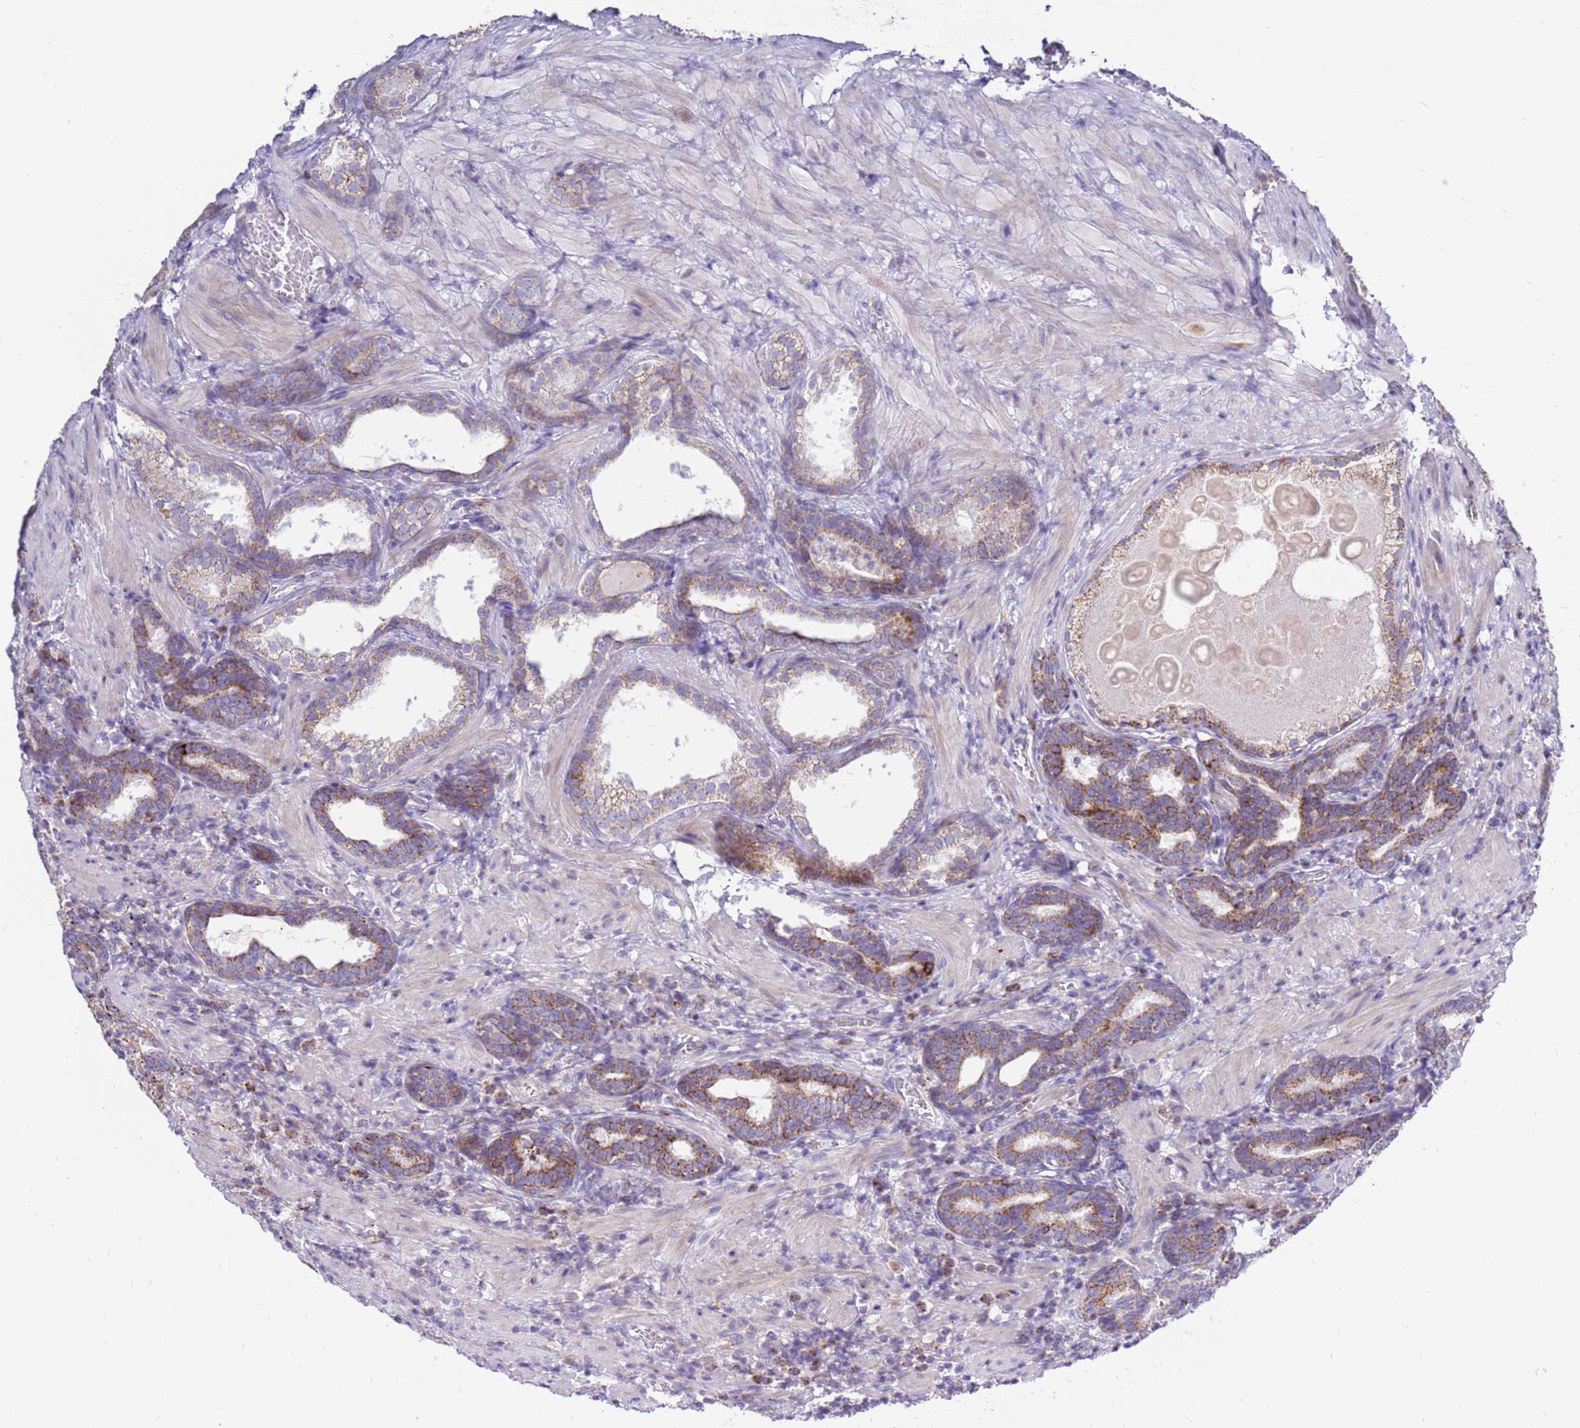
{"staining": {"intensity": "moderate", "quantity": ">75%", "location": "cytoplasmic/membranous"}, "tissue": "prostate cancer", "cell_type": "Tumor cells", "image_type": "cancer", "snomed": [{"axis": "morphology", "description": "Adenocarcinoma, High grade"}, {"axis": "topography", "description": "Prostate"}], "caption": "High-magnification brightfield microscopy of prostate high-grade adenocarcinoma stained with DAB (3,3'-diaminobenzidine) (brown) and counterstained with hematoxylin (blue). tumor cells exhibit moderate cytoplasmic/membranous expression is seen in about>75% of cells.", "gene": "IGF1R", "patient": {"sex": "male", "age": 69}}